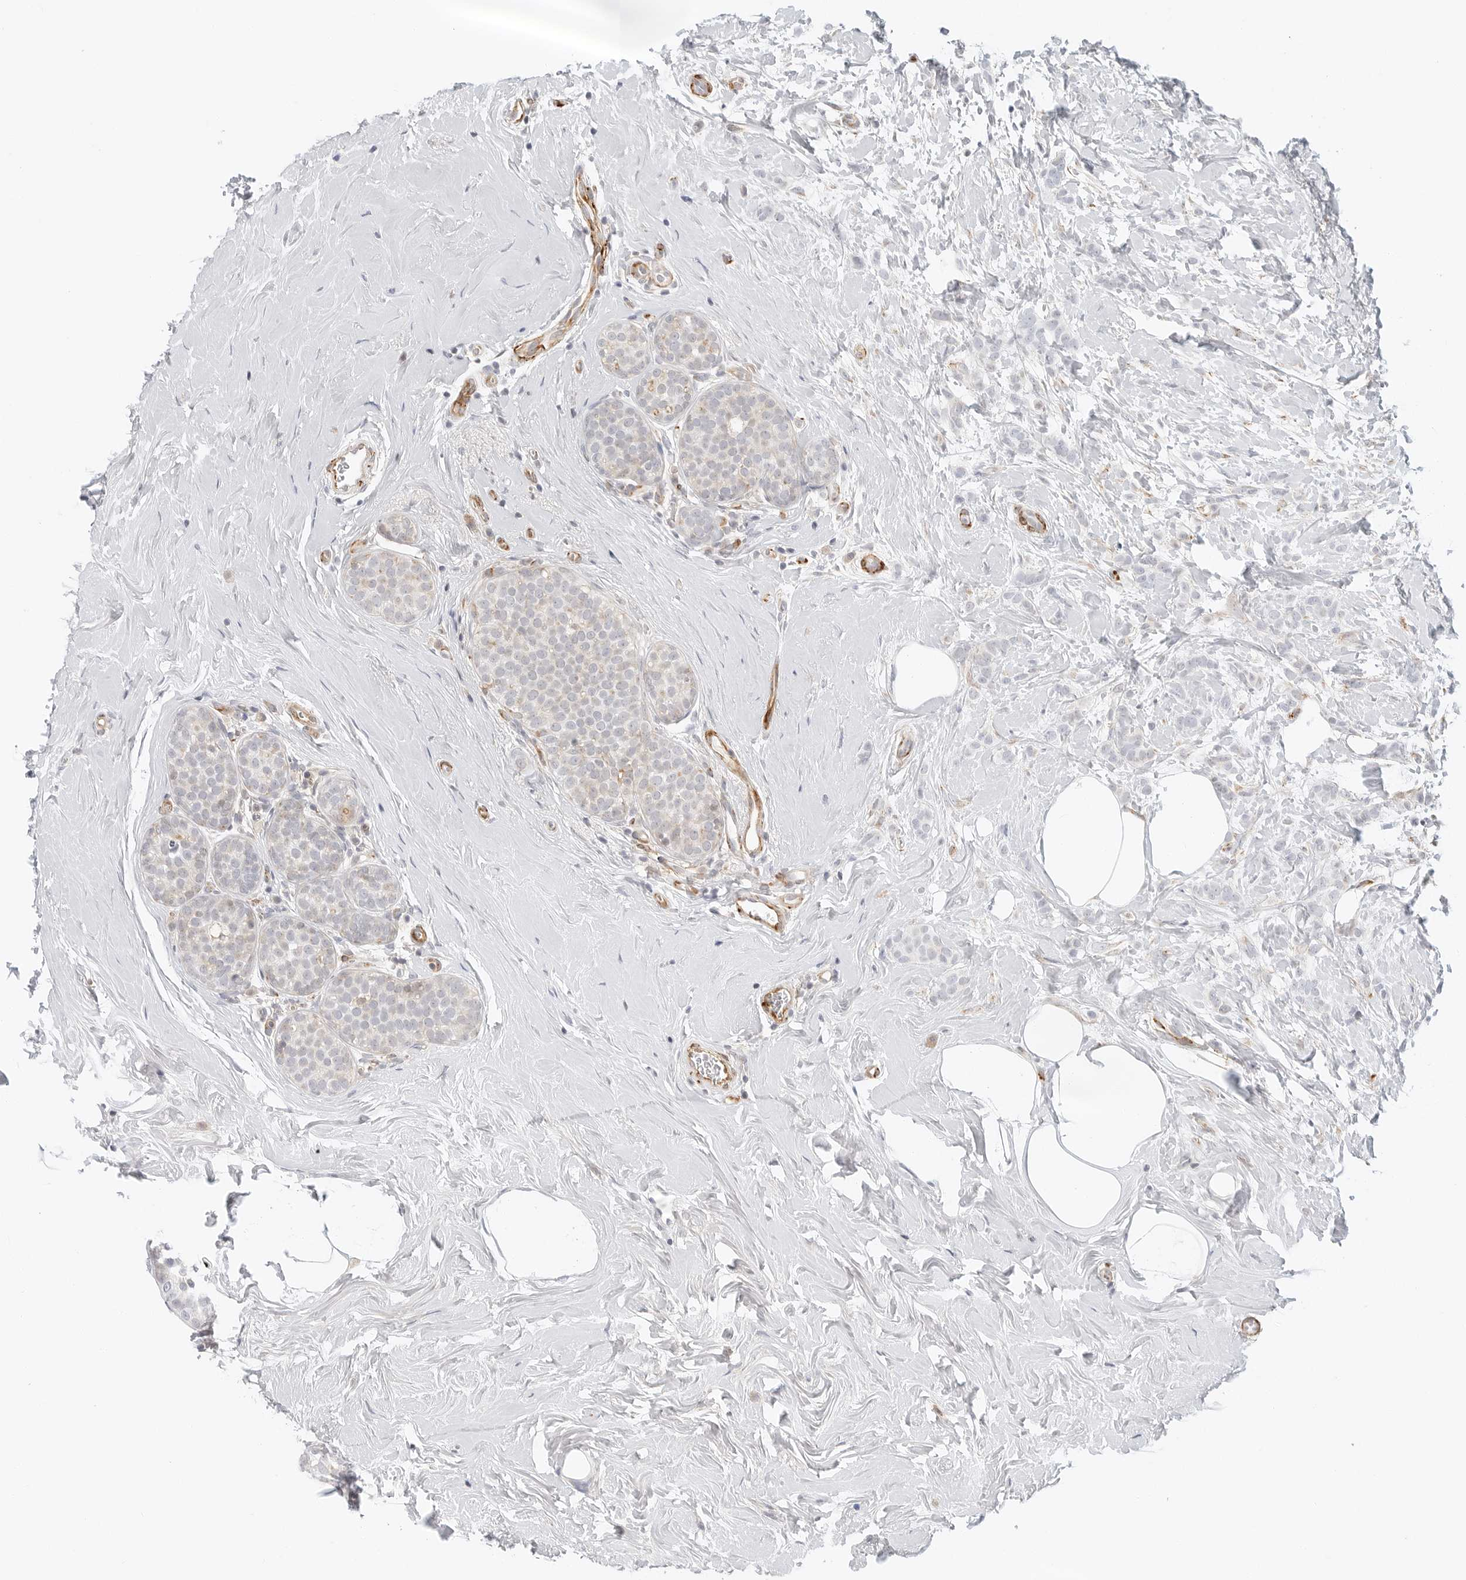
{"staining": {"intensity": "negative", "quantity": "none", "location": "none"}, "tissue": "breast cancer", "cell_type": "Tumor cells", "image_type": "cancer", "snomed": [{"axis": "morphology", "description": "Lobular carcinoma, in situ"}, {"axis": "morphology", "description": "Lobular carcinoma"}, {"axis": "topography", "description": "Breast"}], "caption": "Tumor cells are negative for protein expression in human breast cancer. Brightfield microscopy of IHC stained with DAB (3,3'-diaminobenzidine) (brown) and hematoxylin (blue), captured at high magnification.", "gene": "C1QTNF1", "patient": {"sex": "female", "age": 41}}